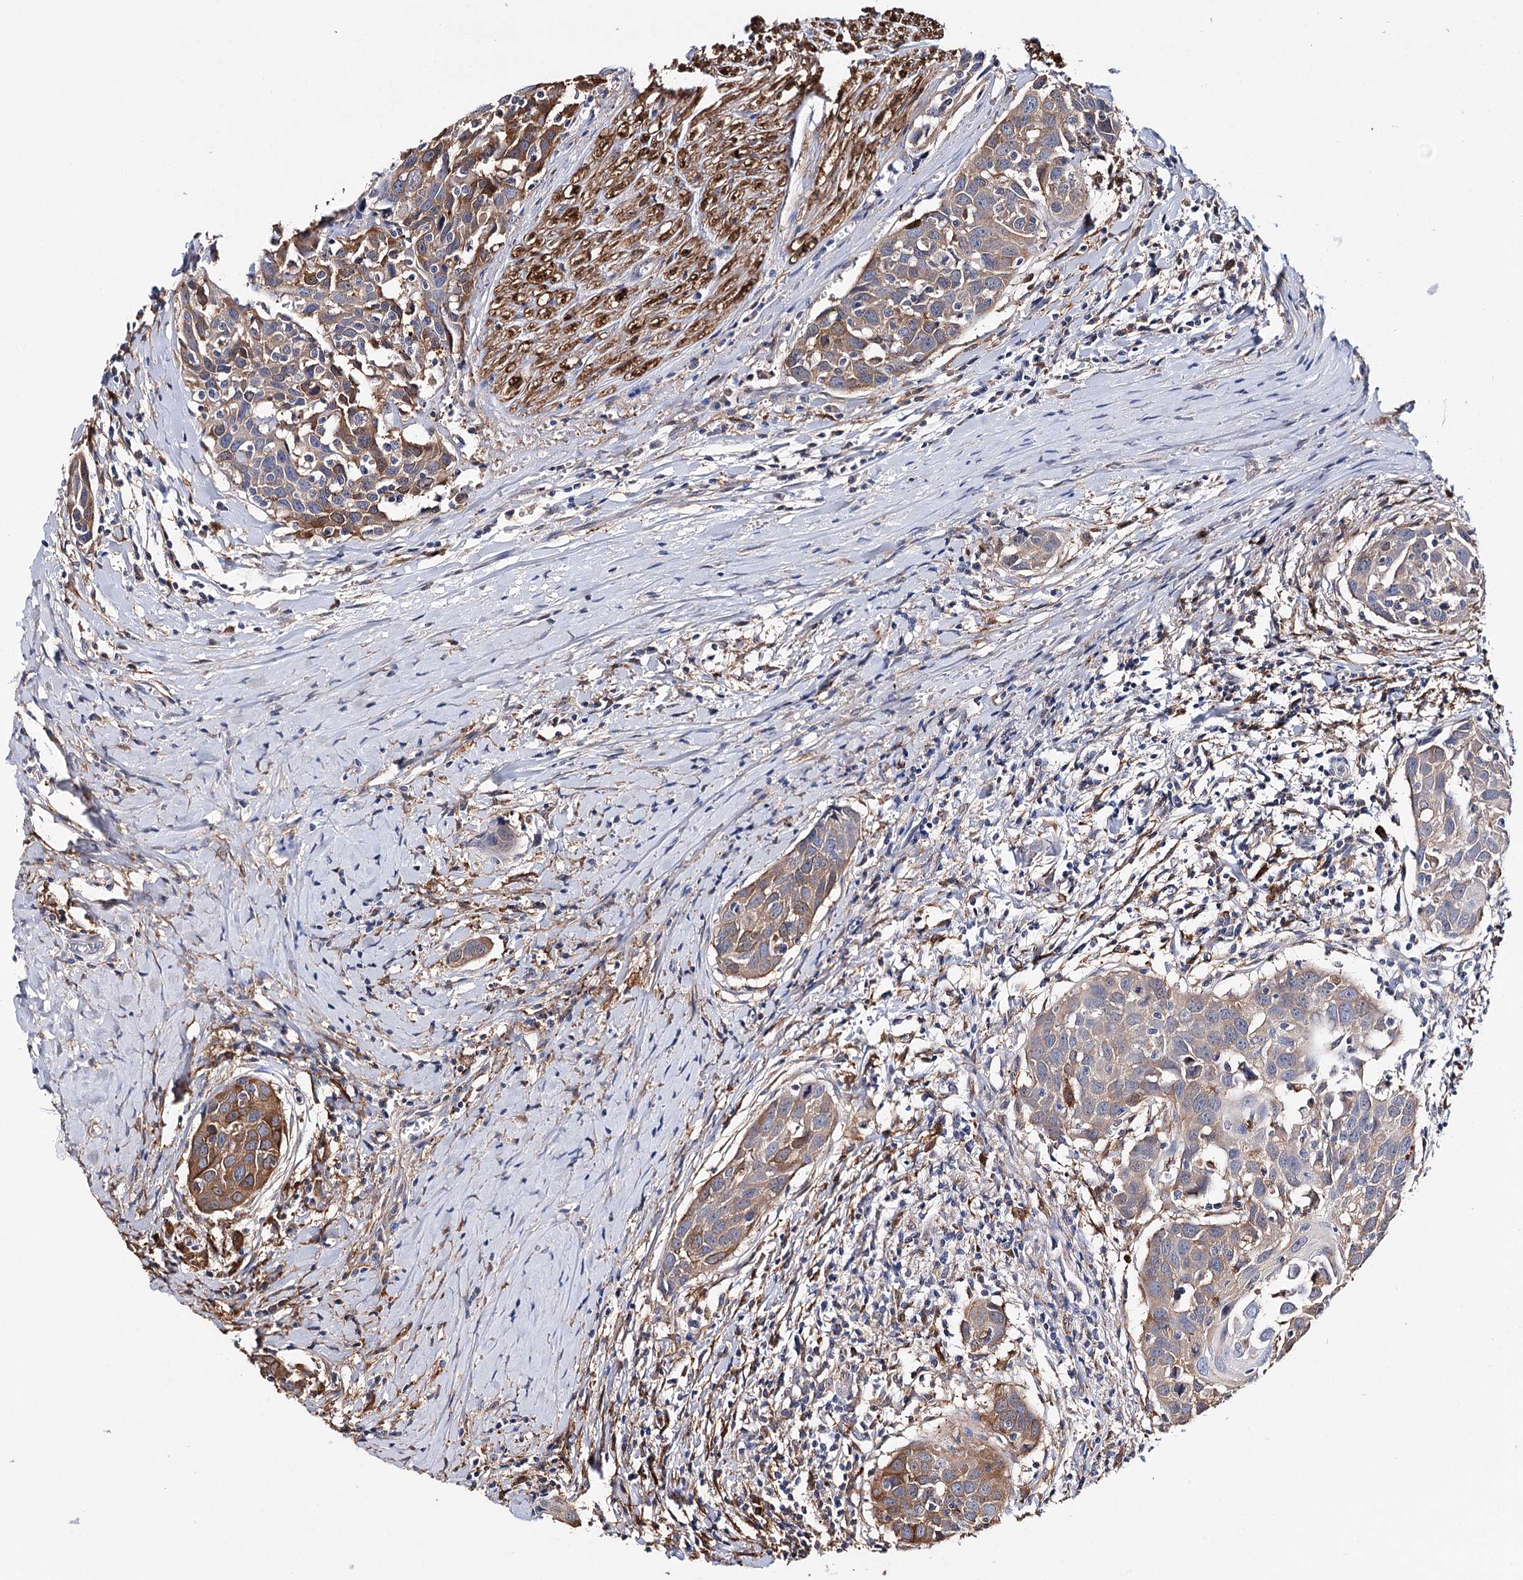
{"staining": {"intensity": "moderate", "quantity": "25%-75%", "location": "cytoplasmic/membranous"}, "tissue": "head and neck cancer", "cell_type": "Tumor cells", "image_type": "cancer", "snomed": [{"axis": "morphology", "description": "Squamous cell carcinoma, NOS"}, {"axis": "topography", "description": "Oral tissue"}, {"axis": "topography", "description": "Head-Neck"}], "caption": "This is an image of immunohistochemistry (IHC) staining of head and neck squamous cell carcinoma, which shows moderate positivity in the cytoplasmic/membranous of tumor cells.", "gene": "CFAP46", "patient": {"sex": "female", "age": 50}}